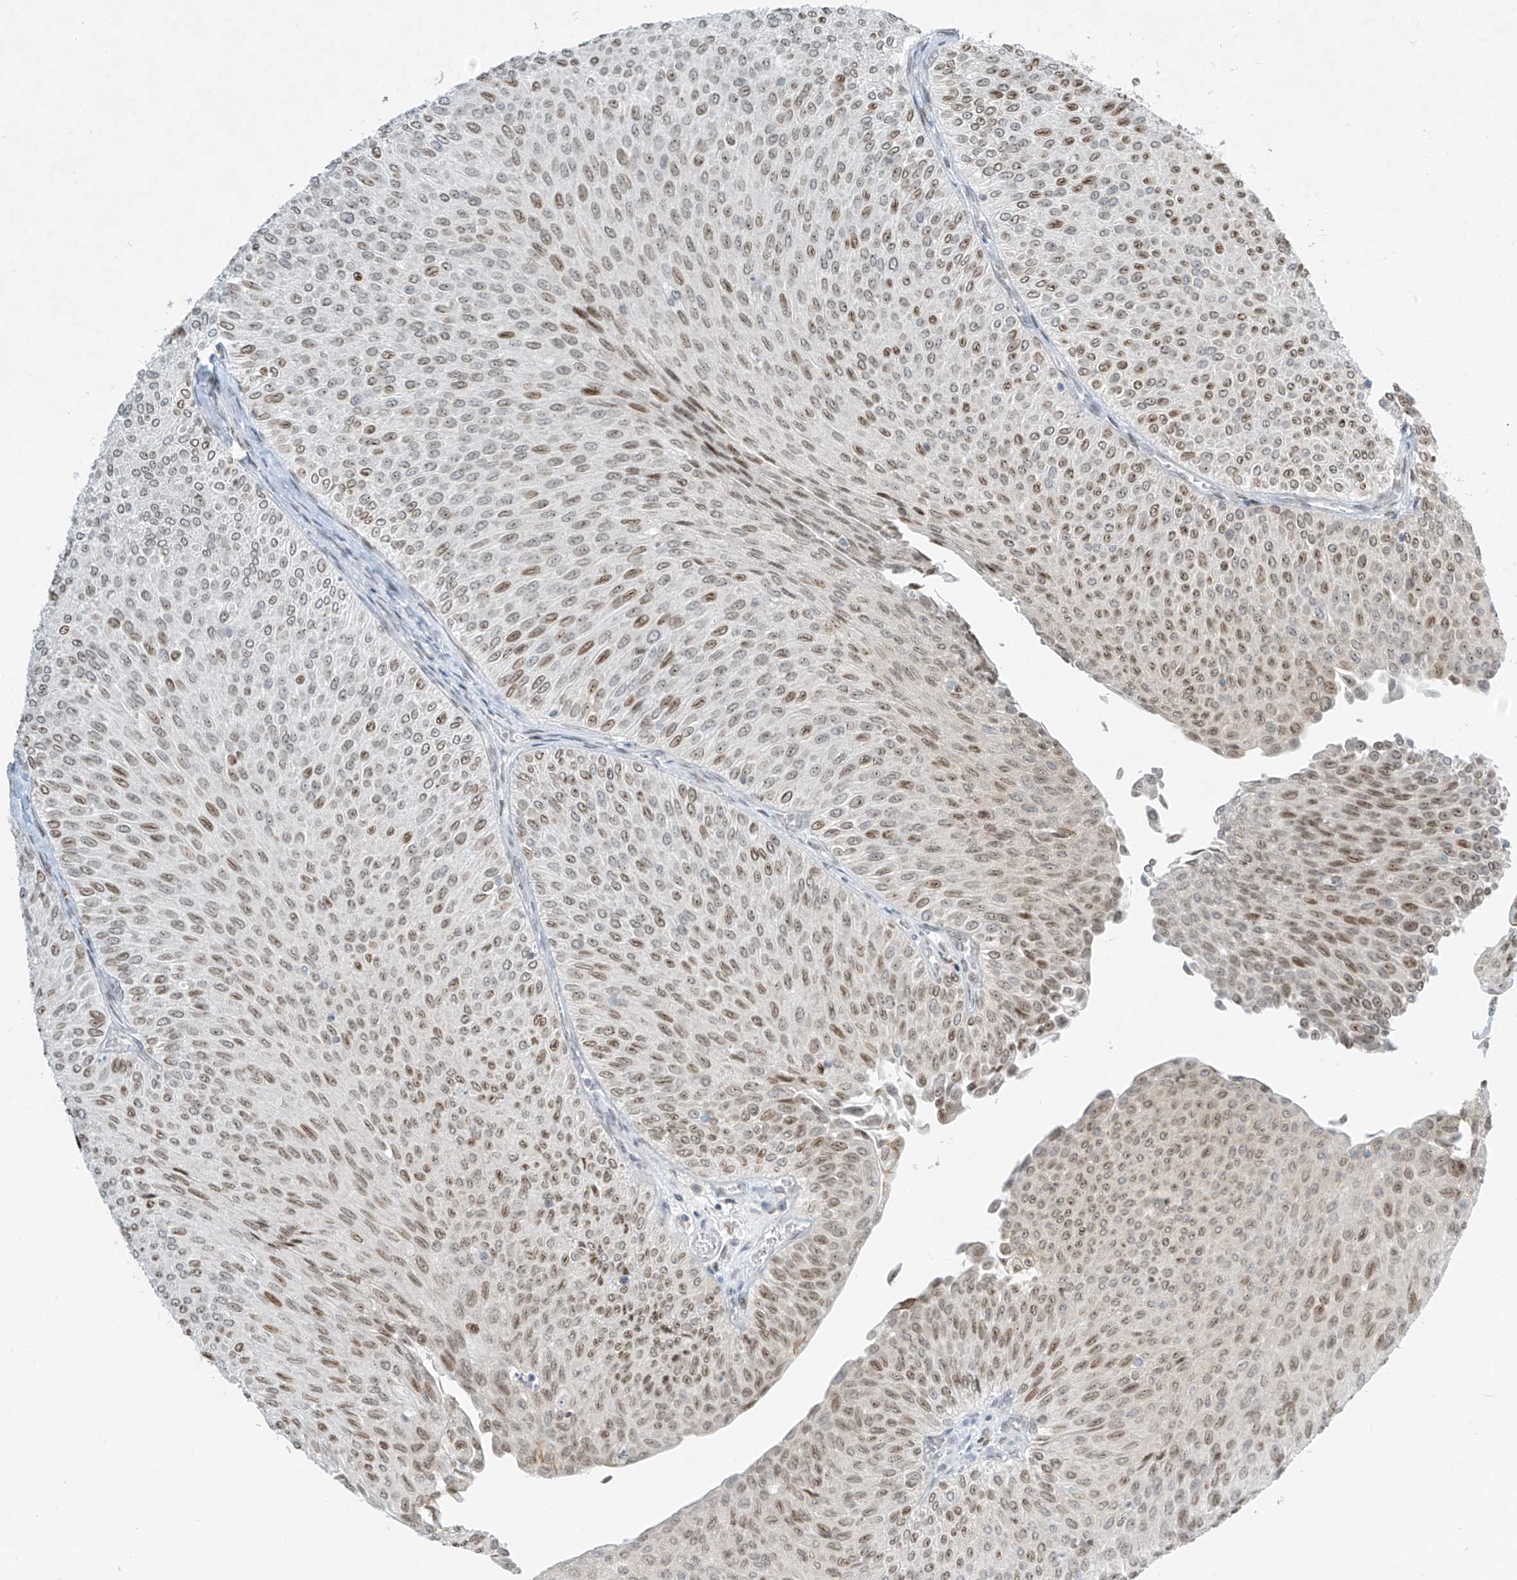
{"staining": {"intensity": "moderate", "quantity": "25%-75%", "location": "cytoplasmic/membranous,nuclear"}, "tissue": "urothelial cancer", "cell_type": "Tumor cells", "image_type": "cancer", "snomed": [{"axis": "morphology", "description": "Urothelial carcinoma, Low grade"}, {"axis": "topography", "description": "Urinary bladder"}], "caption": "Immunohistochemistry histopathology image of neoplastic tissue: human urothelial cancer stained using IHC shows medium levels of moderate protein expression localized specifically in the cytoplasmic/membranous and nuclear of tumor cells, appearing as a cytoplasmic/membranous and nuclear brown color.", "gene": "SAMD15", "patient": {"sex": "male", "age": 78}}